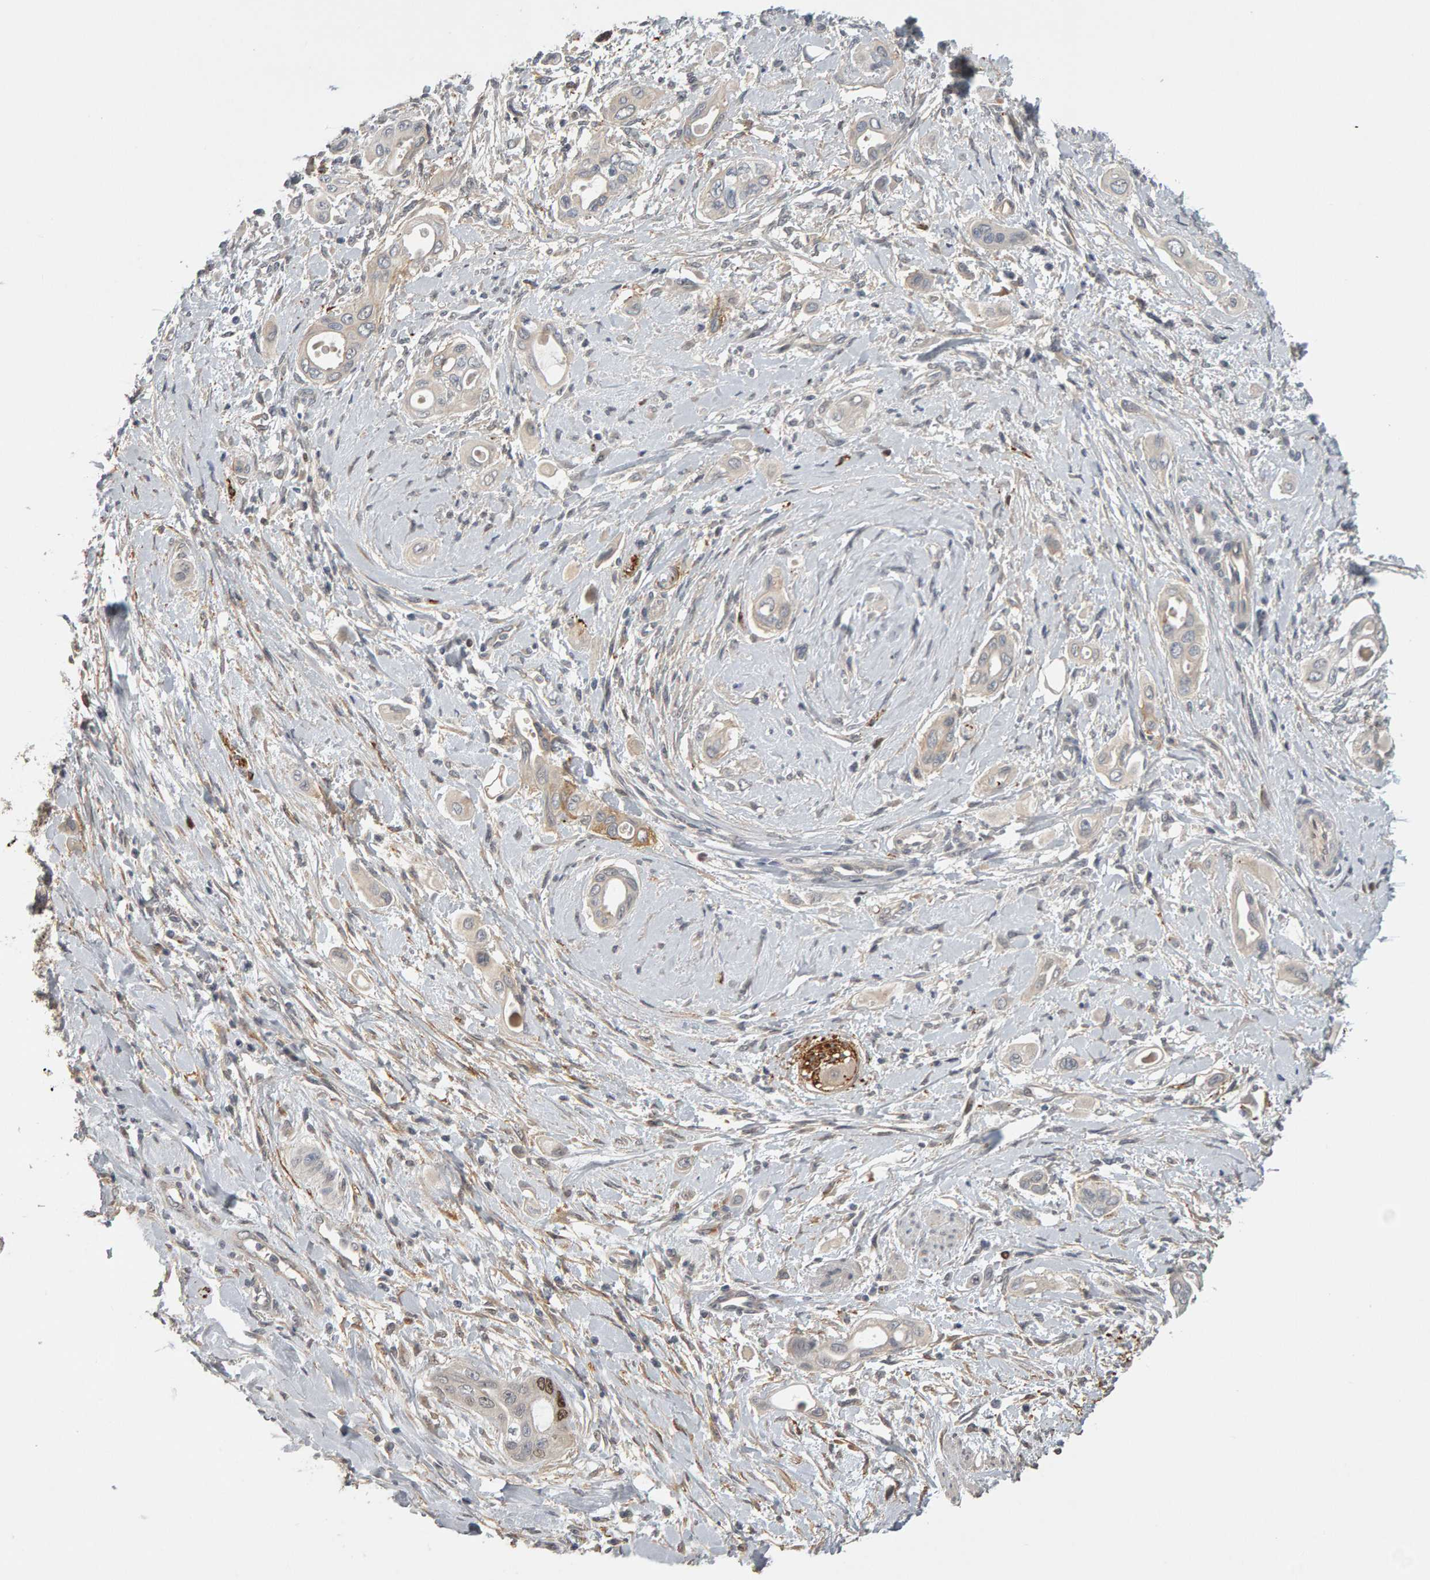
{"staining": {"intensity": "negative", "quantity": "none", "location": "none"}, "tissue": "pancreatic cancer", "cell_type": "Tumor cells", "image_type": "cancer", "snomed": [{"axis": "morphology", "description": "Adenocarcinoma, NOS"}, {"axis": "topography", "description": "Pancreas"}], "caption": "Pancreatic cancer (adenocarcinoma) was stained to show a protein in brown. There is no significant positivity in tumor cells. (Immunohistochemistry (ihc), brightfield microscopy, high magnification).", "gene": "CDCA5", "patient": {"sex": "male", "age": 59}}